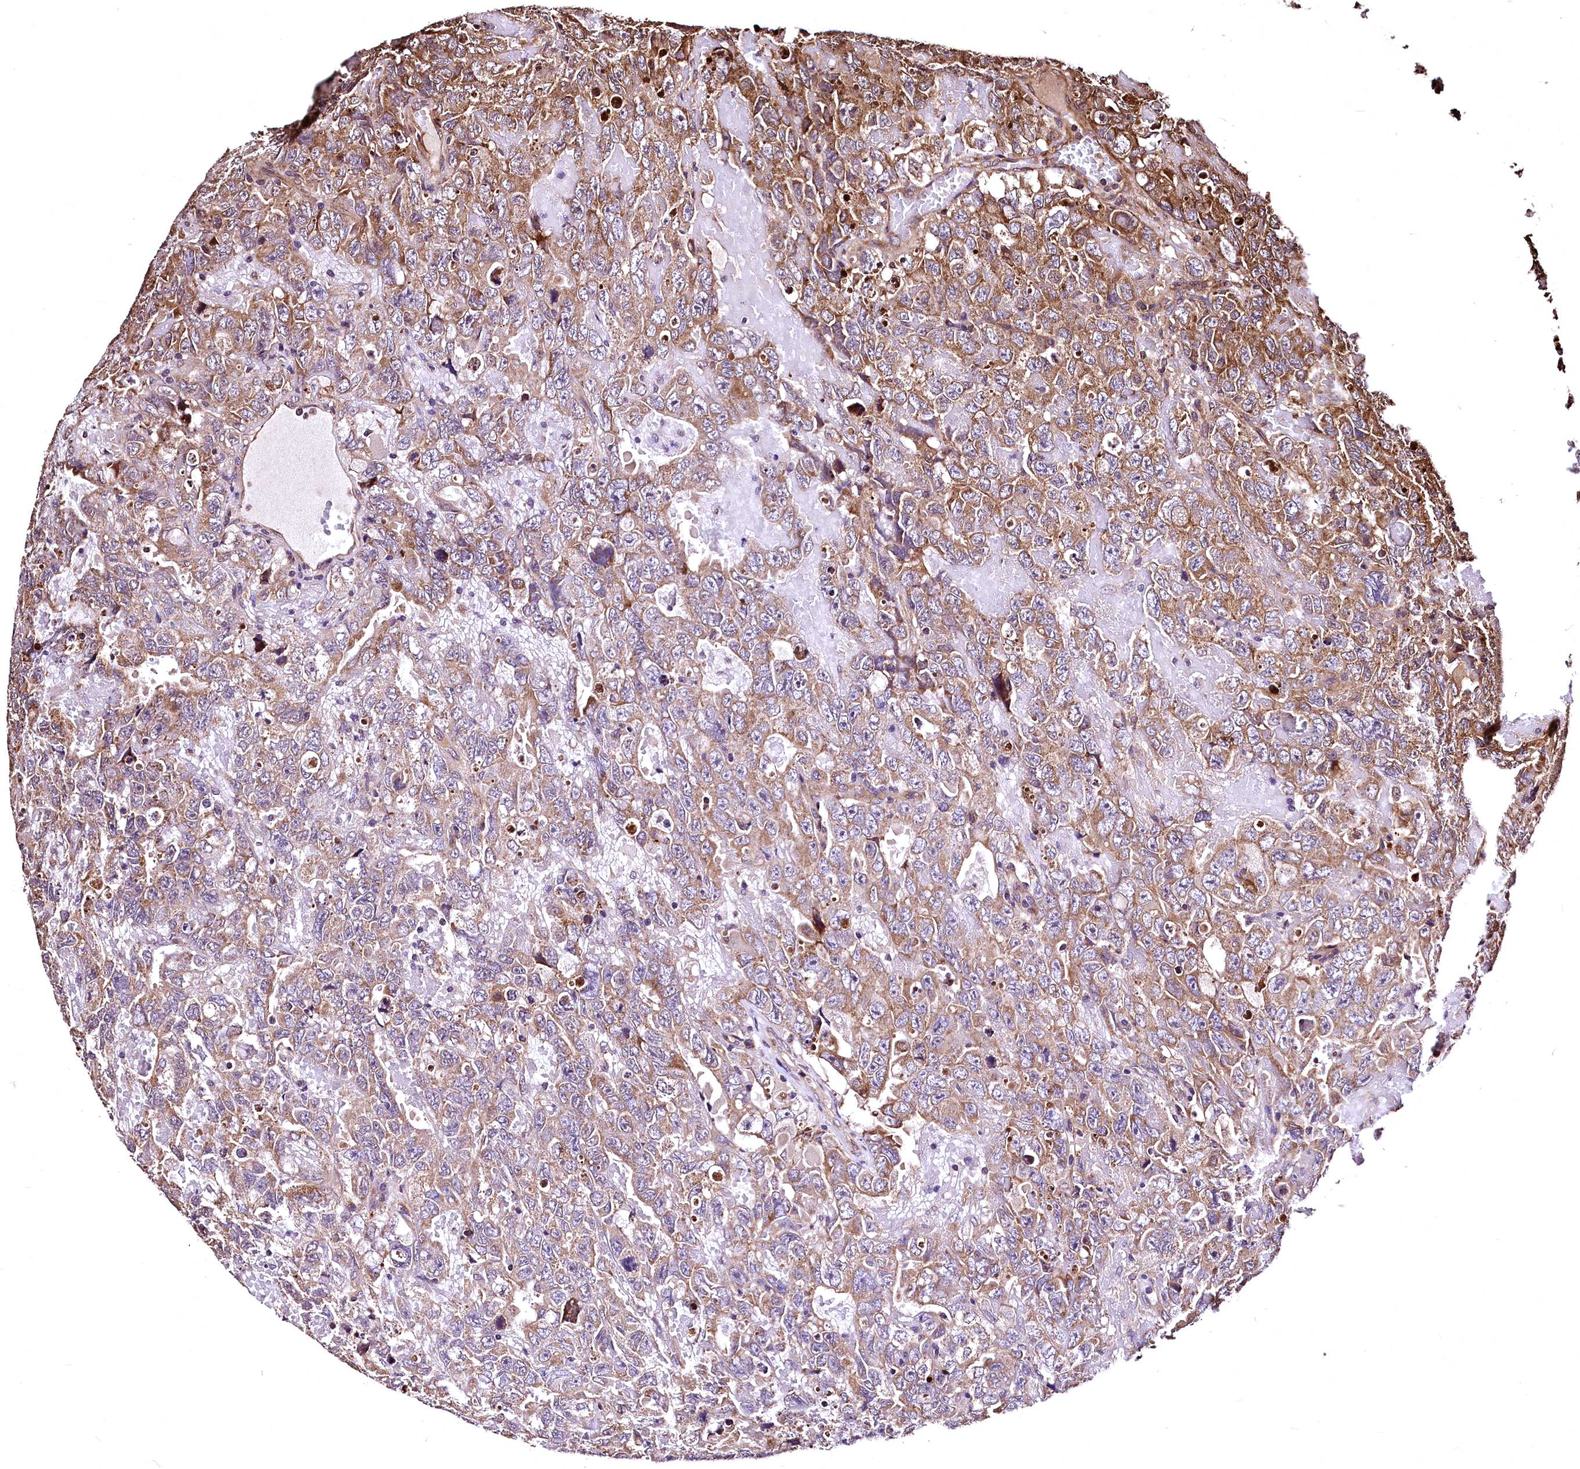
{"staining": {"intensity": "moderate", "quantity": ">75%", "location": "cytoplasmic/membranous"}, "tissue": "testis cancer", "cell_type": "Tumor cells", "image_type": "cancer", "snomed": [{"axis": "morphology", "description": "Carcinoma, Embryonal, NOS"}, {"axis": "topography", "description": "Testis"}], "caption": "Moderate cytoplasmic/membranous expression for a protein is appreciated in about >75% of tumor cells of testis cancer using immunohistochemistry (IHC).", "gene": "LRSAM1", "patient": {"sex": "male", "age": 45}}